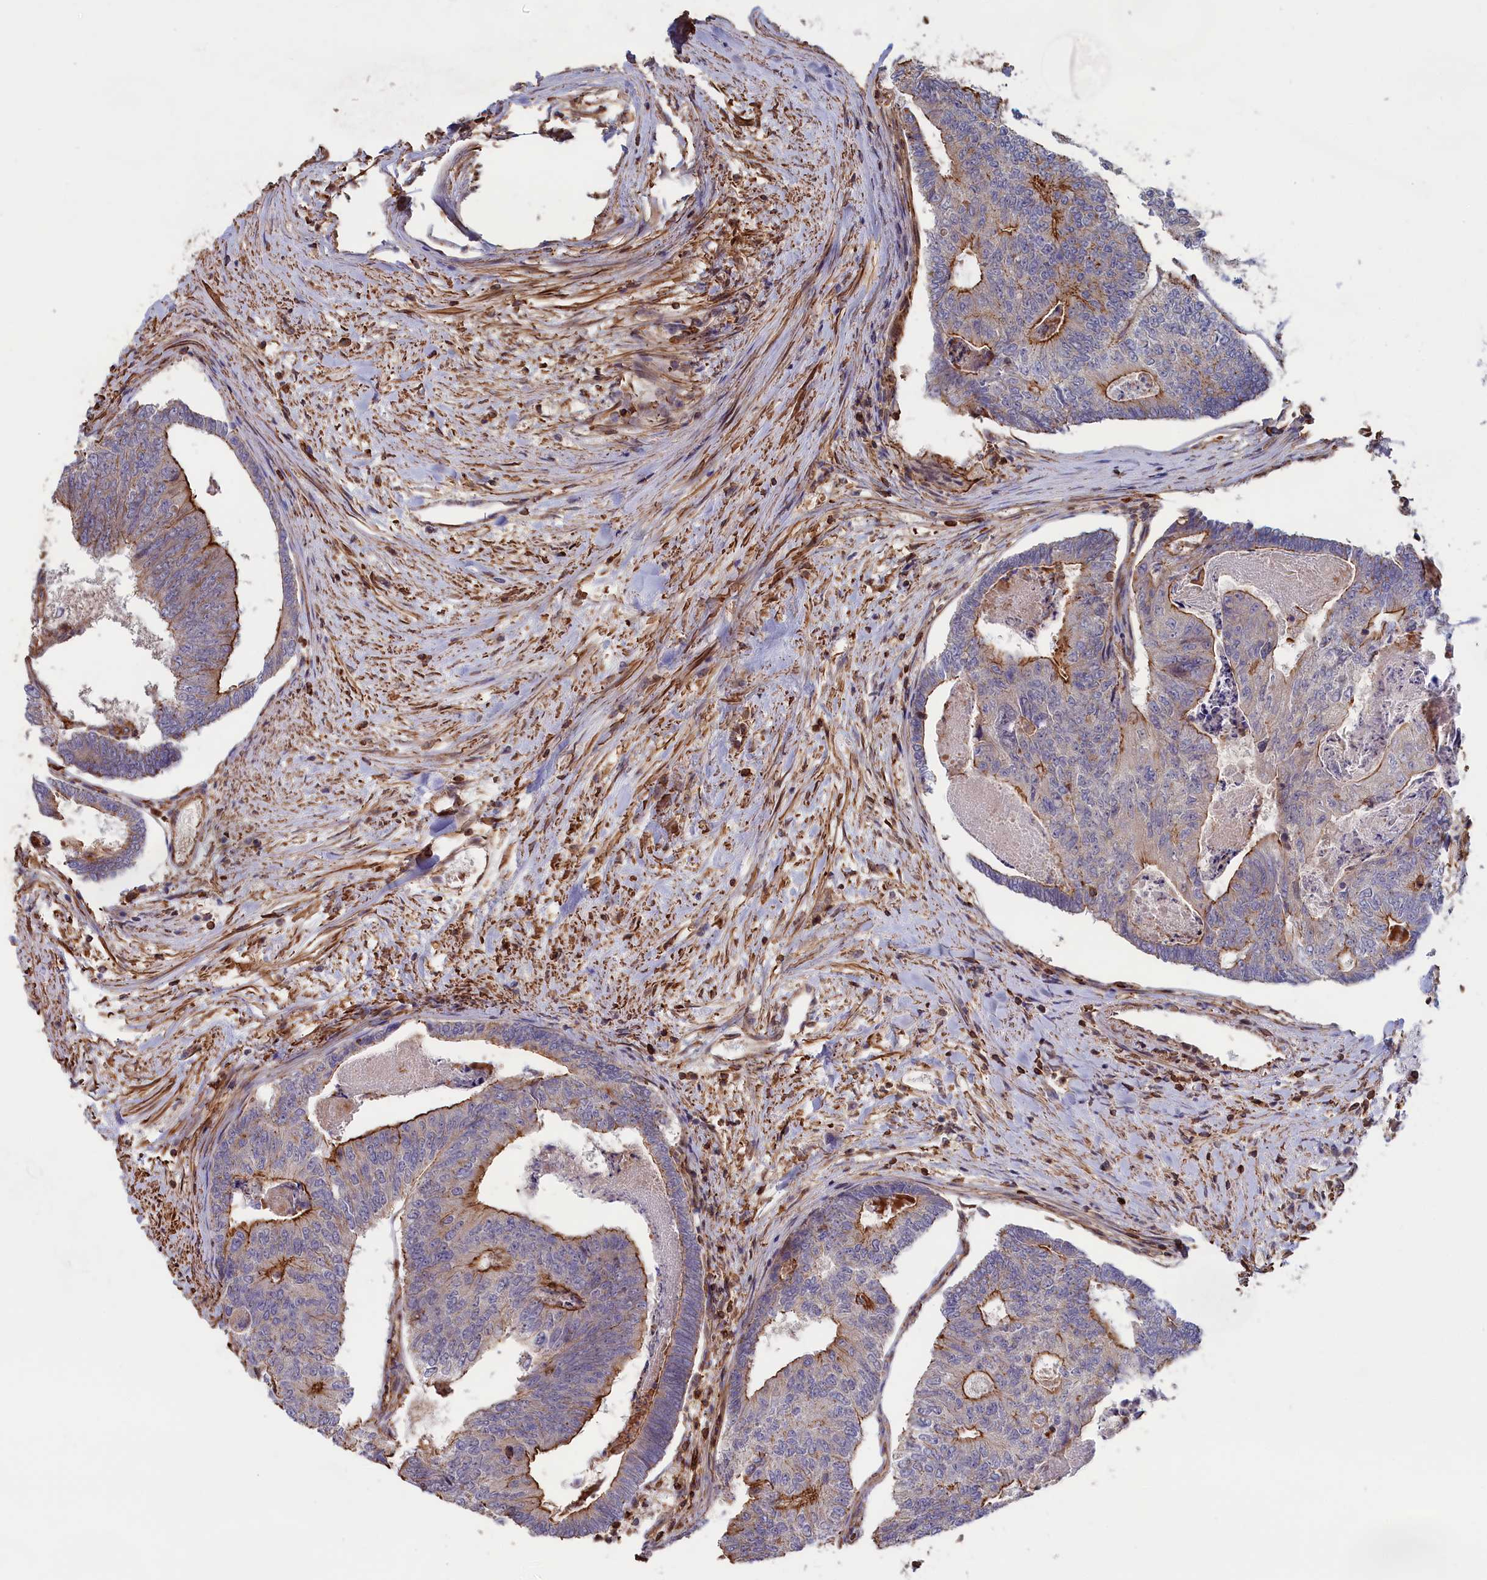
{"staining": {"intensity": "moderate", "quantity": "<25%", "location": "cytoplasmic/membranous"}, "tissue": "colorectal cancer", "cell_type": "Tumor cells", "image_type": "cancer", "snomed": [{"axis": "morphology", "description": "Adenocarcinoma, NOS"}, {"axis": "topography", "description": "Colon"}], "caption": "Protein staining displays moderate cytoplasmic/membranous positivity in approximately <25% of tumor cells in colorectal cancer (adenocarcinoma).", "gene": "ANKRD27", "patient": {"sex": "female", "age": 67}}